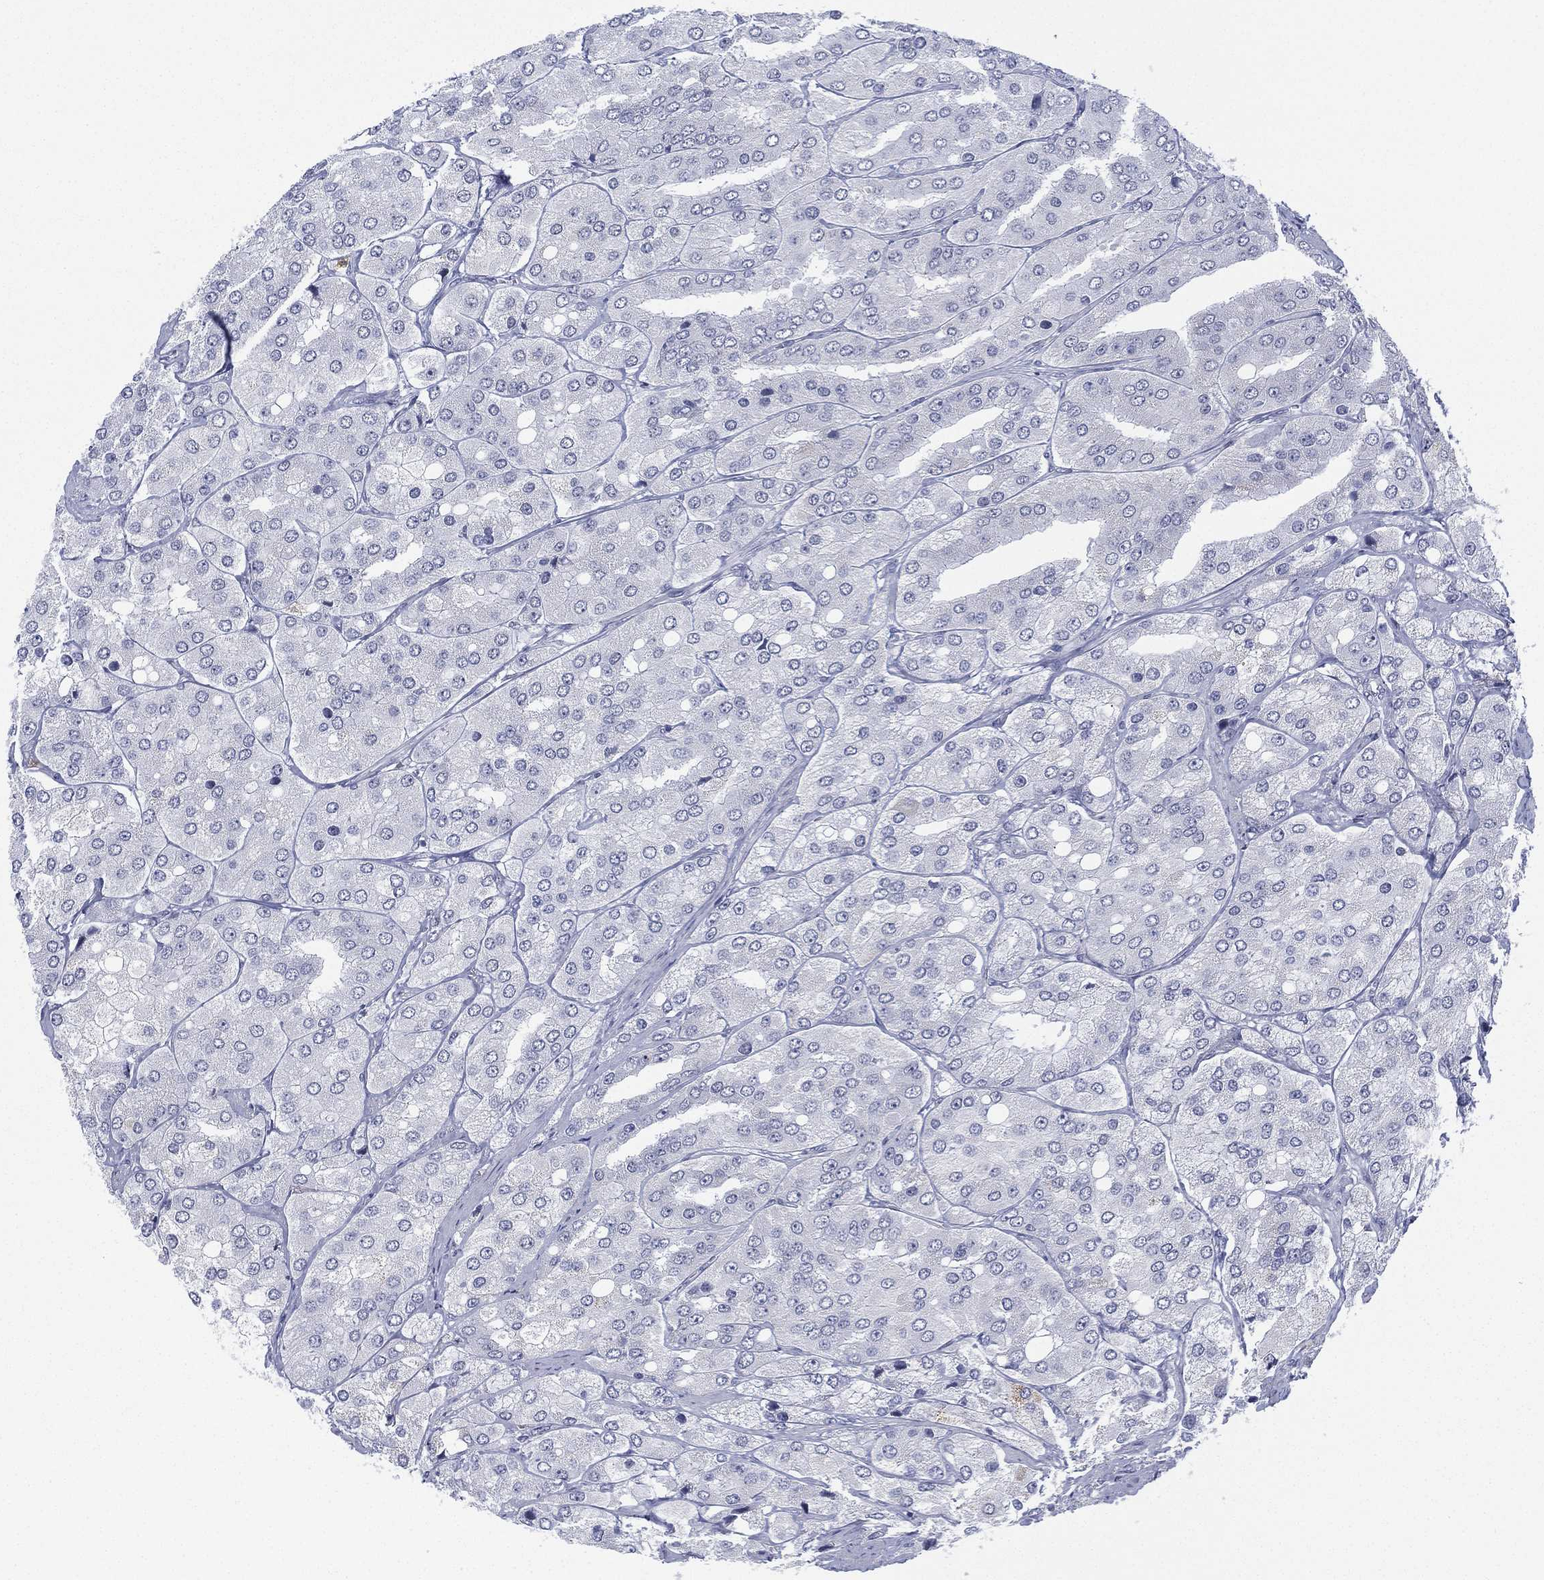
{"staining": {"intensity": "negative", "quantity": "none", "location": "none"}, "tissue": "prostate cancer", "cell_type": "Tumor cells", "image_type": "cancer", "snomed": [{"axis": "morphology", "description": "Adenocarcinoma, Low grade"}, {"axis": "topography", "description": "Prostate"}], "caption": "Tumor cells show no significant staining in prostate cancer.", "gene": "ZNF711", "patient": {"sex": "male", "age": 69}}